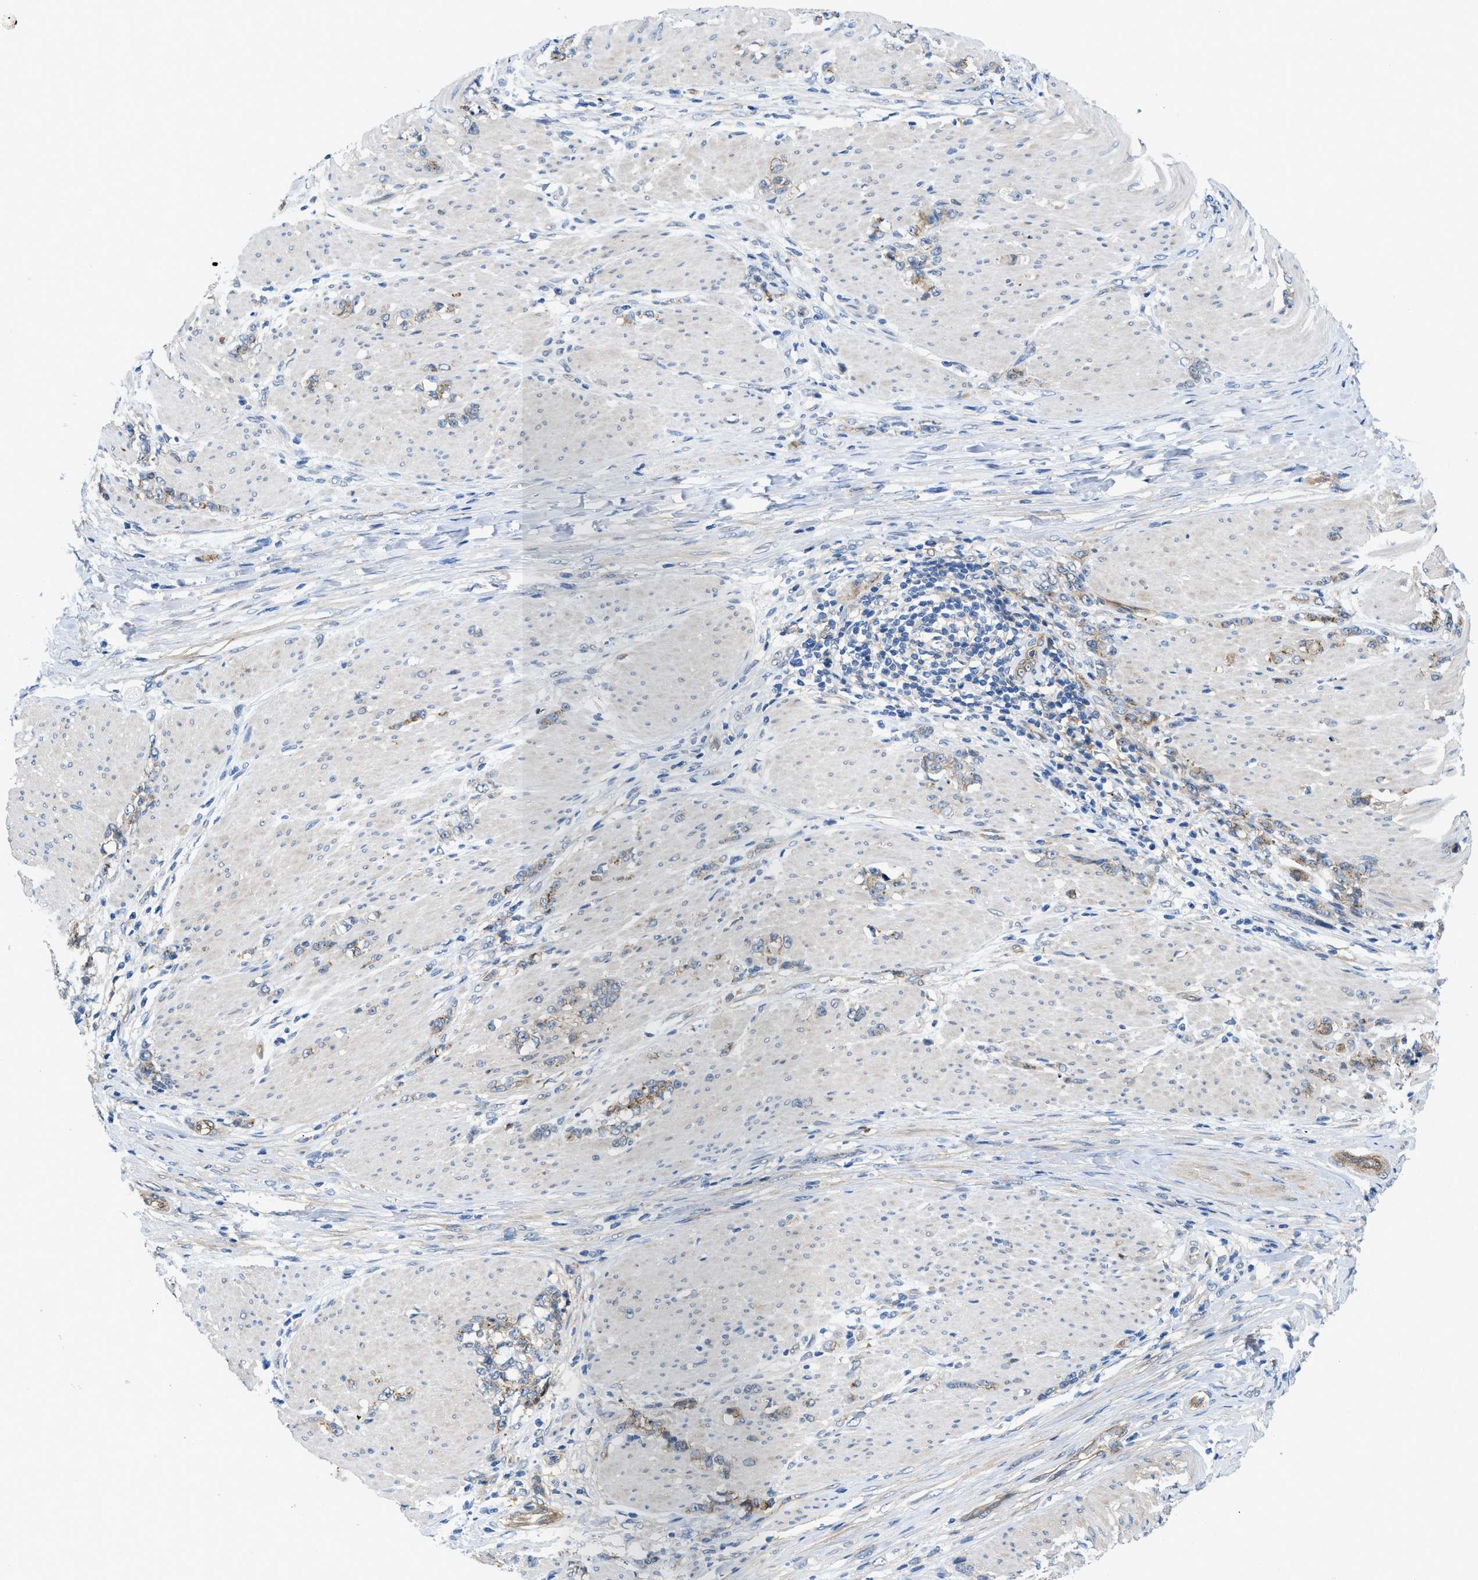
{"staining": {"intensity": "moderate", "quantity": ">75%", "location": "cytoplasmic/membranous"}, "tissue": "stomach cancer", "cell_type": "Tumor cells", "image_type": "cancer", "snomed": [{"axis": "morphology", "description": "Adenocarcinoma, NOS"}, {"axis": "topography", "description": "Stomach, lower"}], "caption": "Adenocarcinoma (stomach) was stained to show a protein in brown. There is medium levels of moderate cytoplasmic/membranous expression in about >75% of tumor cells.", "gene": "PDLIM5", "patient": {"sex": "male", "age": 88}}